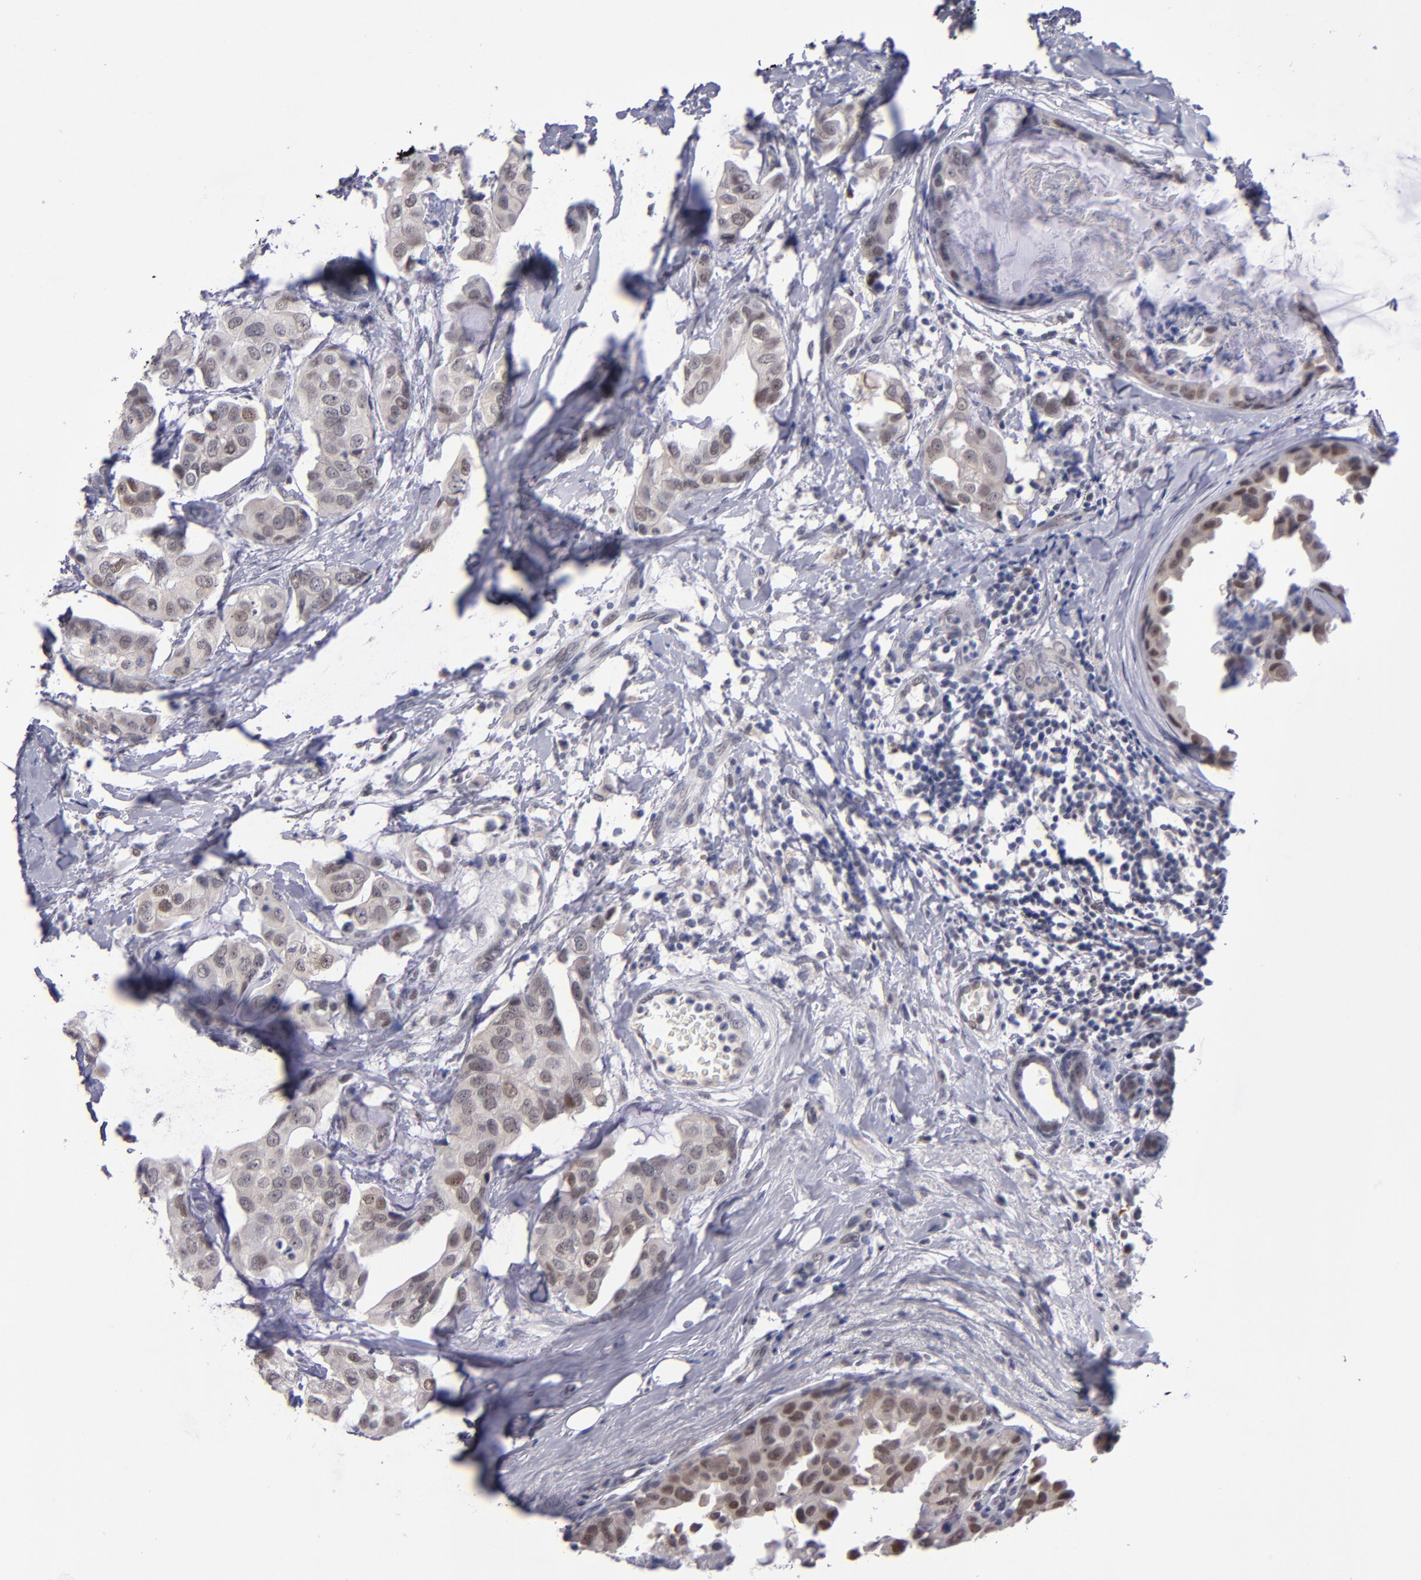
{"staining": {"intensity": "weak", "quantity": "25%-75%", "location": "nuclear"}, "tissue": "breast cancer", "cell_type": "Tumor cells", "image_type": "cancer", "snomed": [{"axis": "morphology", "description": "Duct carcinoma"}, {"axis": "topography", "description": "Breast"}], "caption": "Tumor cells exhibit low levels of weak nuclear staining in approximately 25%-75% of cells in invasive ductal carcinoma (breast). Ihc stains the protein in brown and the nuclei are stained blue.", "gene": "OTUB2", "patient": {"sex": "female", "age": 40}}